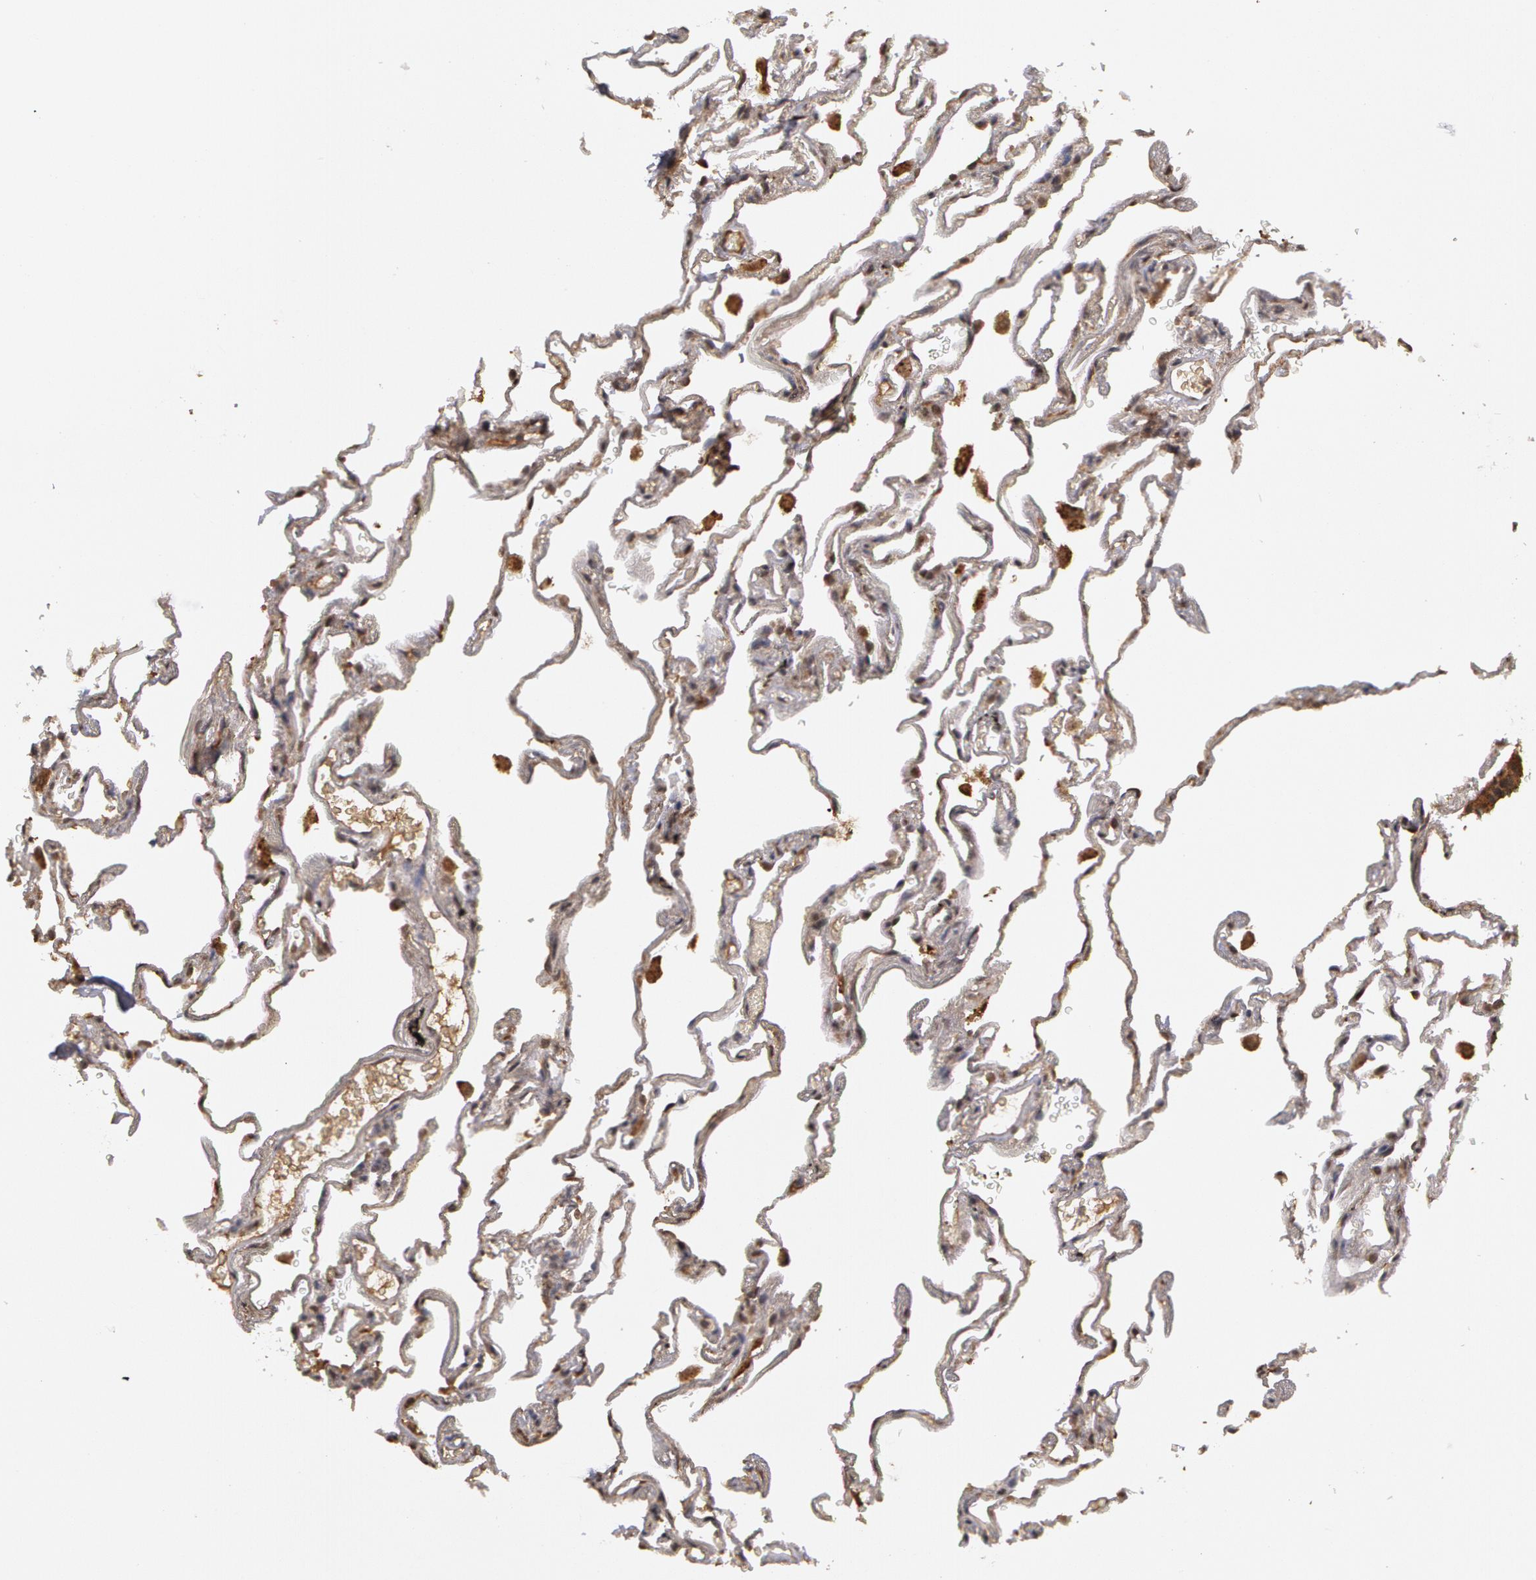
{"staining": {"intensity": "strong", "quantity": ">75%", "location": "cytoplasmic/membranous"}, "tissue": "lung", "cell_type": "Alveolar cells", "image_type": "normal", "snomed": [{"axis": "morphology", "description": "Normal tissue, NOS"}, {"axis": "morphology", "description": "Inflammation, NOS"}, {"axis": "topography", "description": "Lung"}], "caption": "Immunohistochemistry (IHC) of normal lung reveals high levels of strong cytoplasmic/membranous staining in approximately >75% of alveolar cells. The staining was performed using DAB to visualize the protein expression in brown, while the nuclei were stained in blue with hematoxylin (Magnification: 20x).", "gene": "GLIS1", "patient": {"sex": "male", "age": 69}}